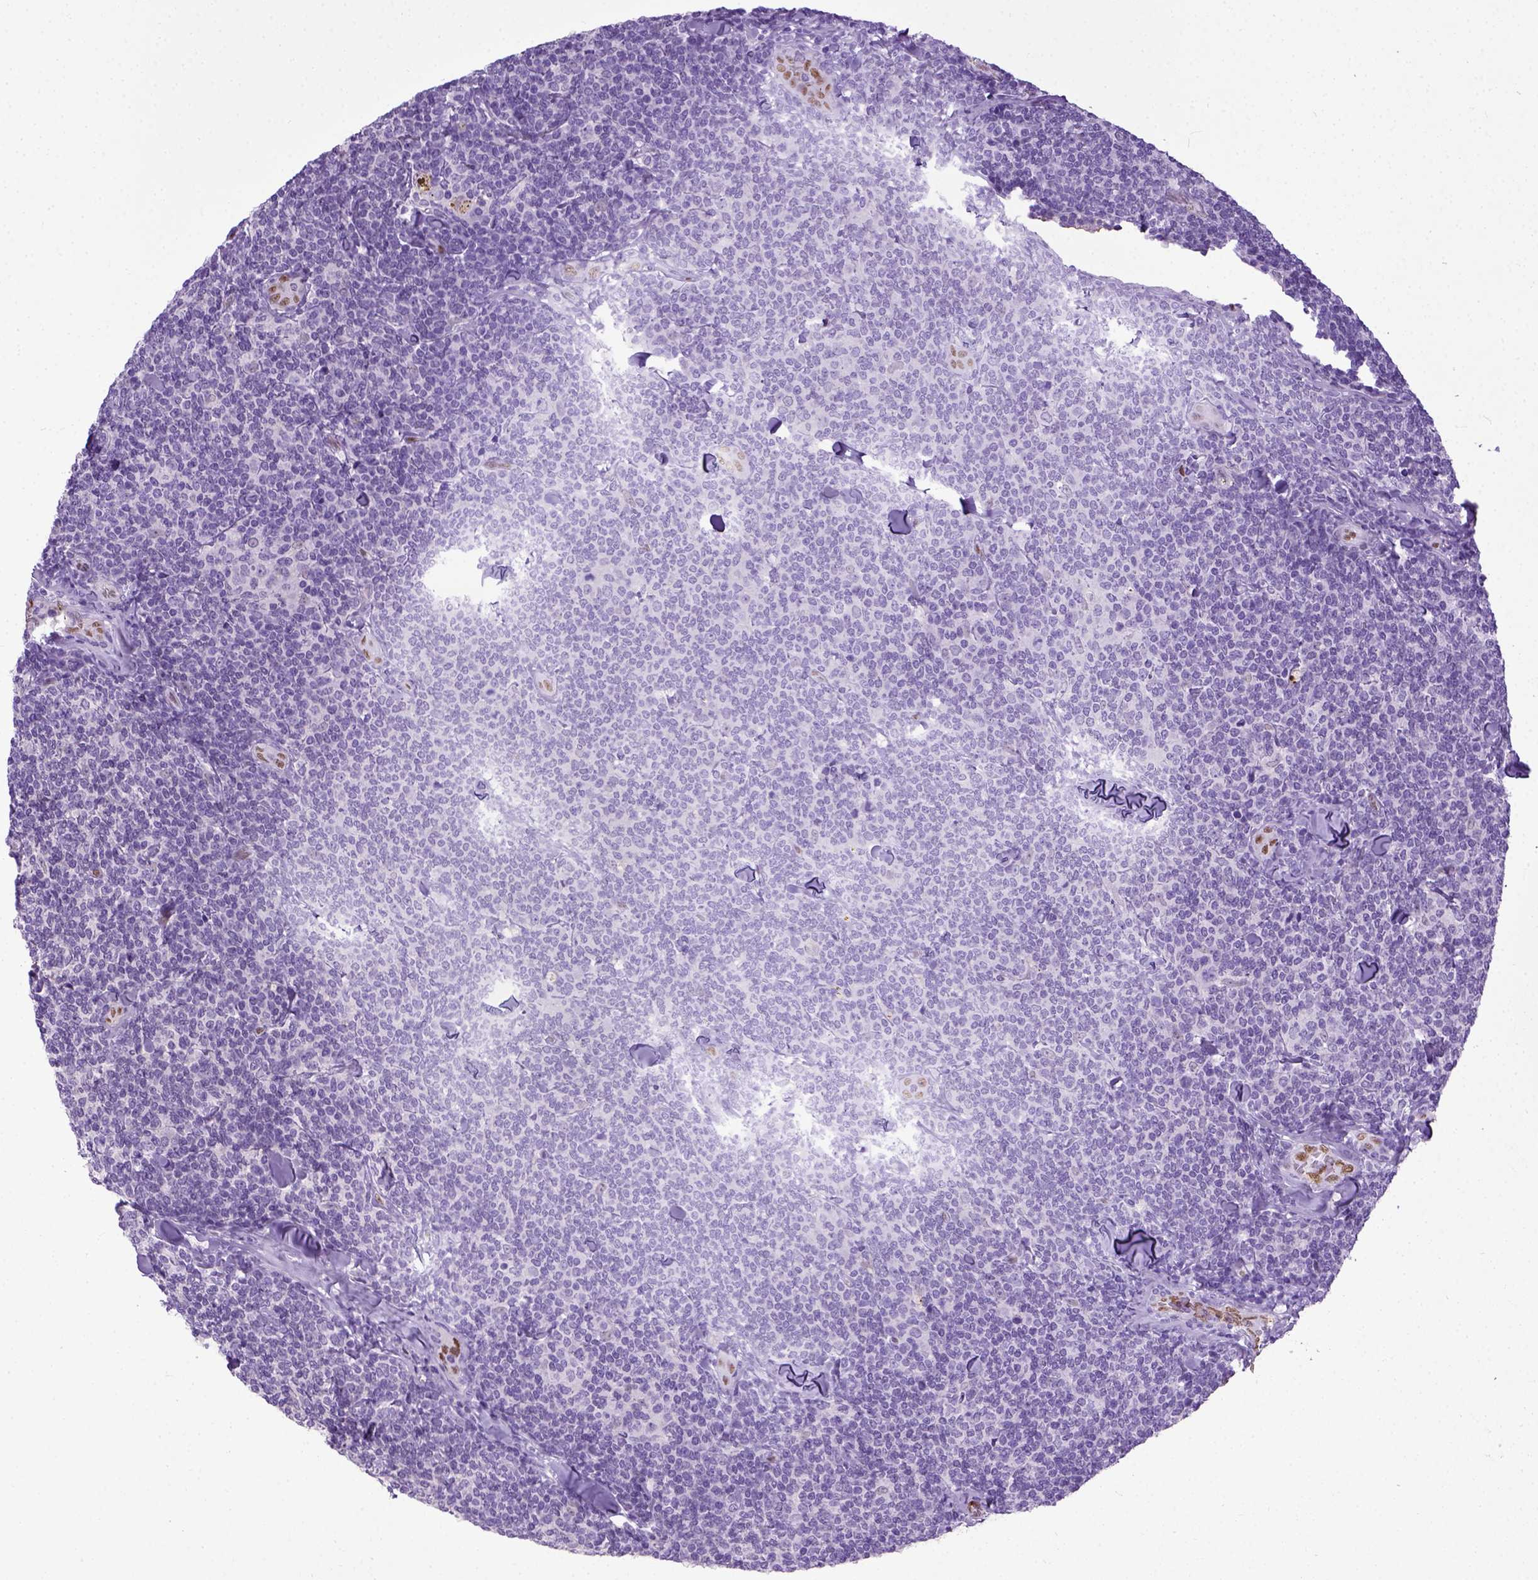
{"staining": {"intensity": "negative", "quantity": "none", "location": "none"}, "tissue": "lymphoma", "cell_type": "Tumor cells", "image_type": "cancer", "snomed": [{"axis": "morphology", "description": "Malignant lymphoma, non-Hodgkin's type, Low grade"}, {"axis": "topography", "description": "Lymph node"}], "caption": "High magnification brightfield microscopy of lymphoma stained with DAB (brown) and counterstained with hematoxylin (blue): tumor cells show no significant expression. The staining is performed using DAB brown chromogen with nuclei counter-stained in using hematoxylin.", "gene": "ADAMTS8", "patient": {"sex": "female", "age": 56}}